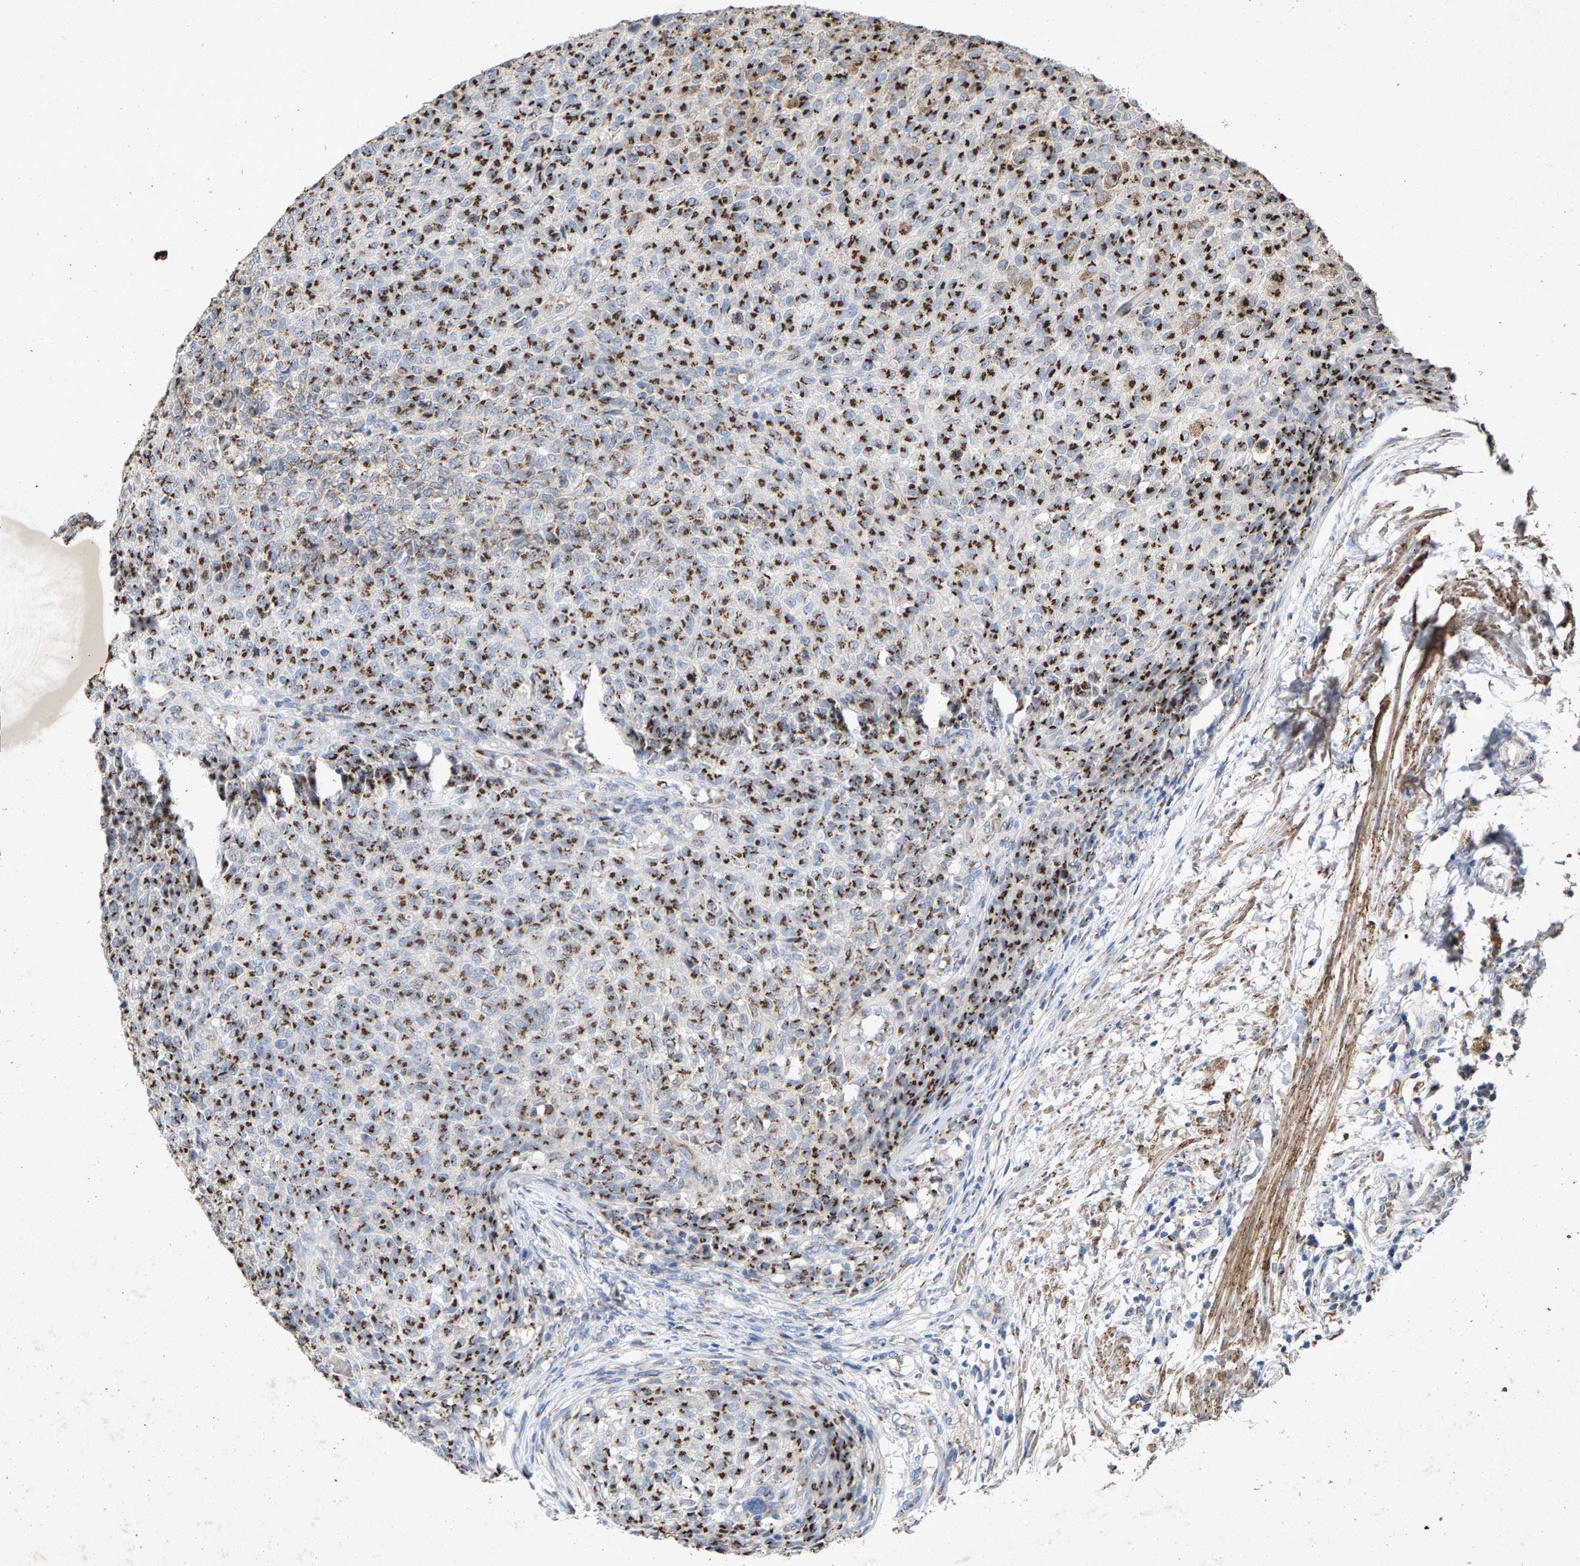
{"staining": {"intensity": "strong", "quantity": ">75%", "location": "cytoplasmic/membranous"}, "tissue": "testis cancer", "cell_type": "Tumor cells", "image_type": "cancer", "snomed": [{"axis": "morphology", "description": "Seminoma, NOS"}, {"axis": "topography", "description": "Testis"}], "caption": "A high amount of strong cytoplasmic/membranous staining is identified in about >75% of tumor cells in testis seminoma tissue.", "gene": "MAN2A1", "patient": {"sex": "male", "age": 59}}